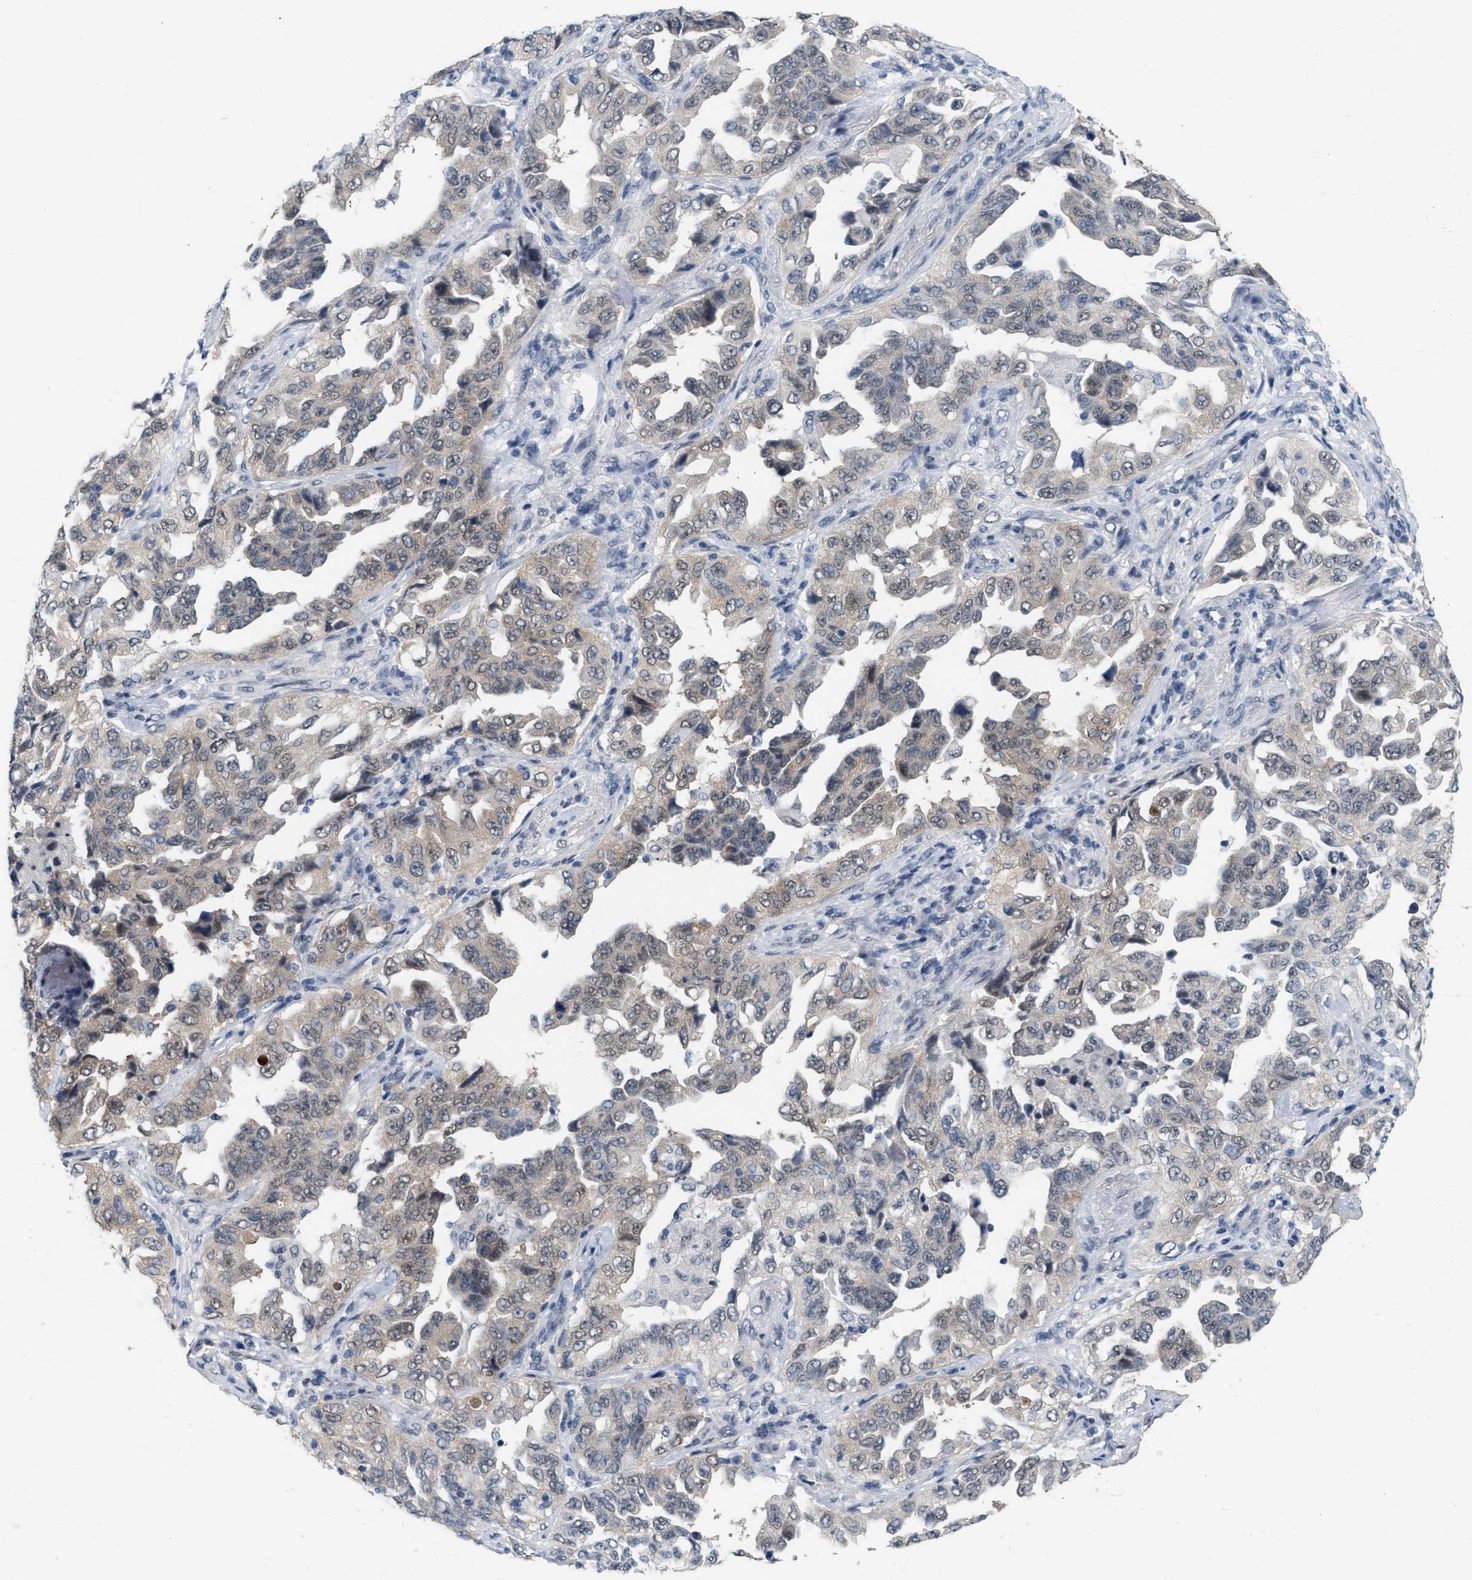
{"staining": {"intensity": "weak", "quantity": "<25%", "location": "cytoplasmic/membranous"}, "tissue": "lung cancer", "cell_type": "Tumor cells", "image_type": "cancer", "snomed": [{"axis": "morphology", "description": "Adenocarcinoma, NOS"}, {"axis": "topography", "description": "Lung"}], "caption": "Lung cancer (adenocarcinoma) stained for a protein using immunohistochemistry (IHC) displays no positivity tumor cells.", "gene": "RUVBL1", "patient": {"sex": "female", "age": 51}}